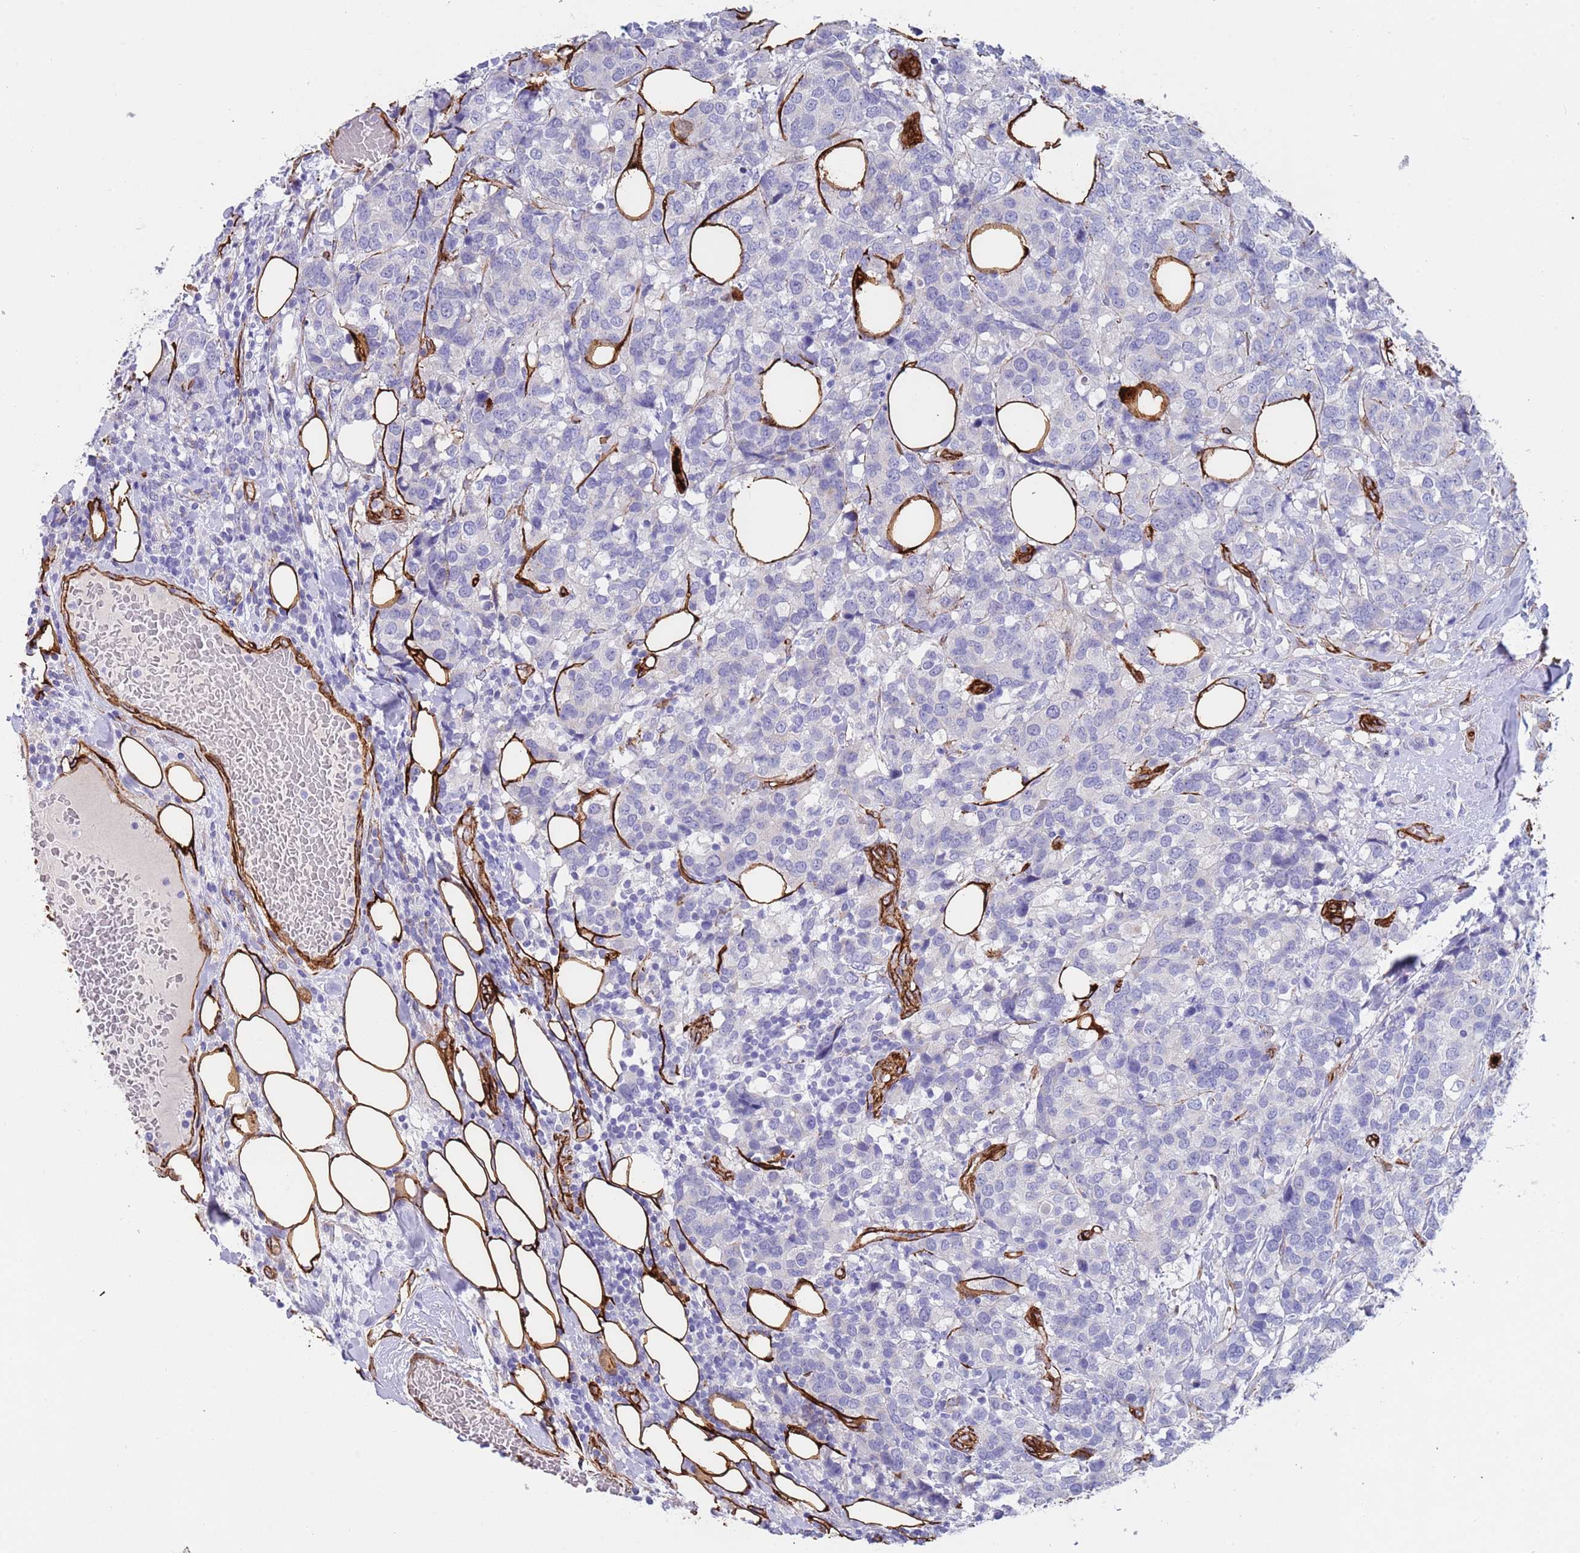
{"staining": {"intensity": "negative", "quantity": "none", "location": "none"}, "tissue": "breast cancer", "cell_type": "Tumor cells", "image_type": "cancer", "snomed": [{"axis": "morphology", "description": "Lobular carcinoma"}, {"axis": "topography", "description": "Breast"}], "caption": "This is an immunohistochemistry histopathology image of lobular carcinoma (breast). There is no expression in tumor cells.", "gene": "CAV2", "patient": {"sex": "female", "age": 59}}